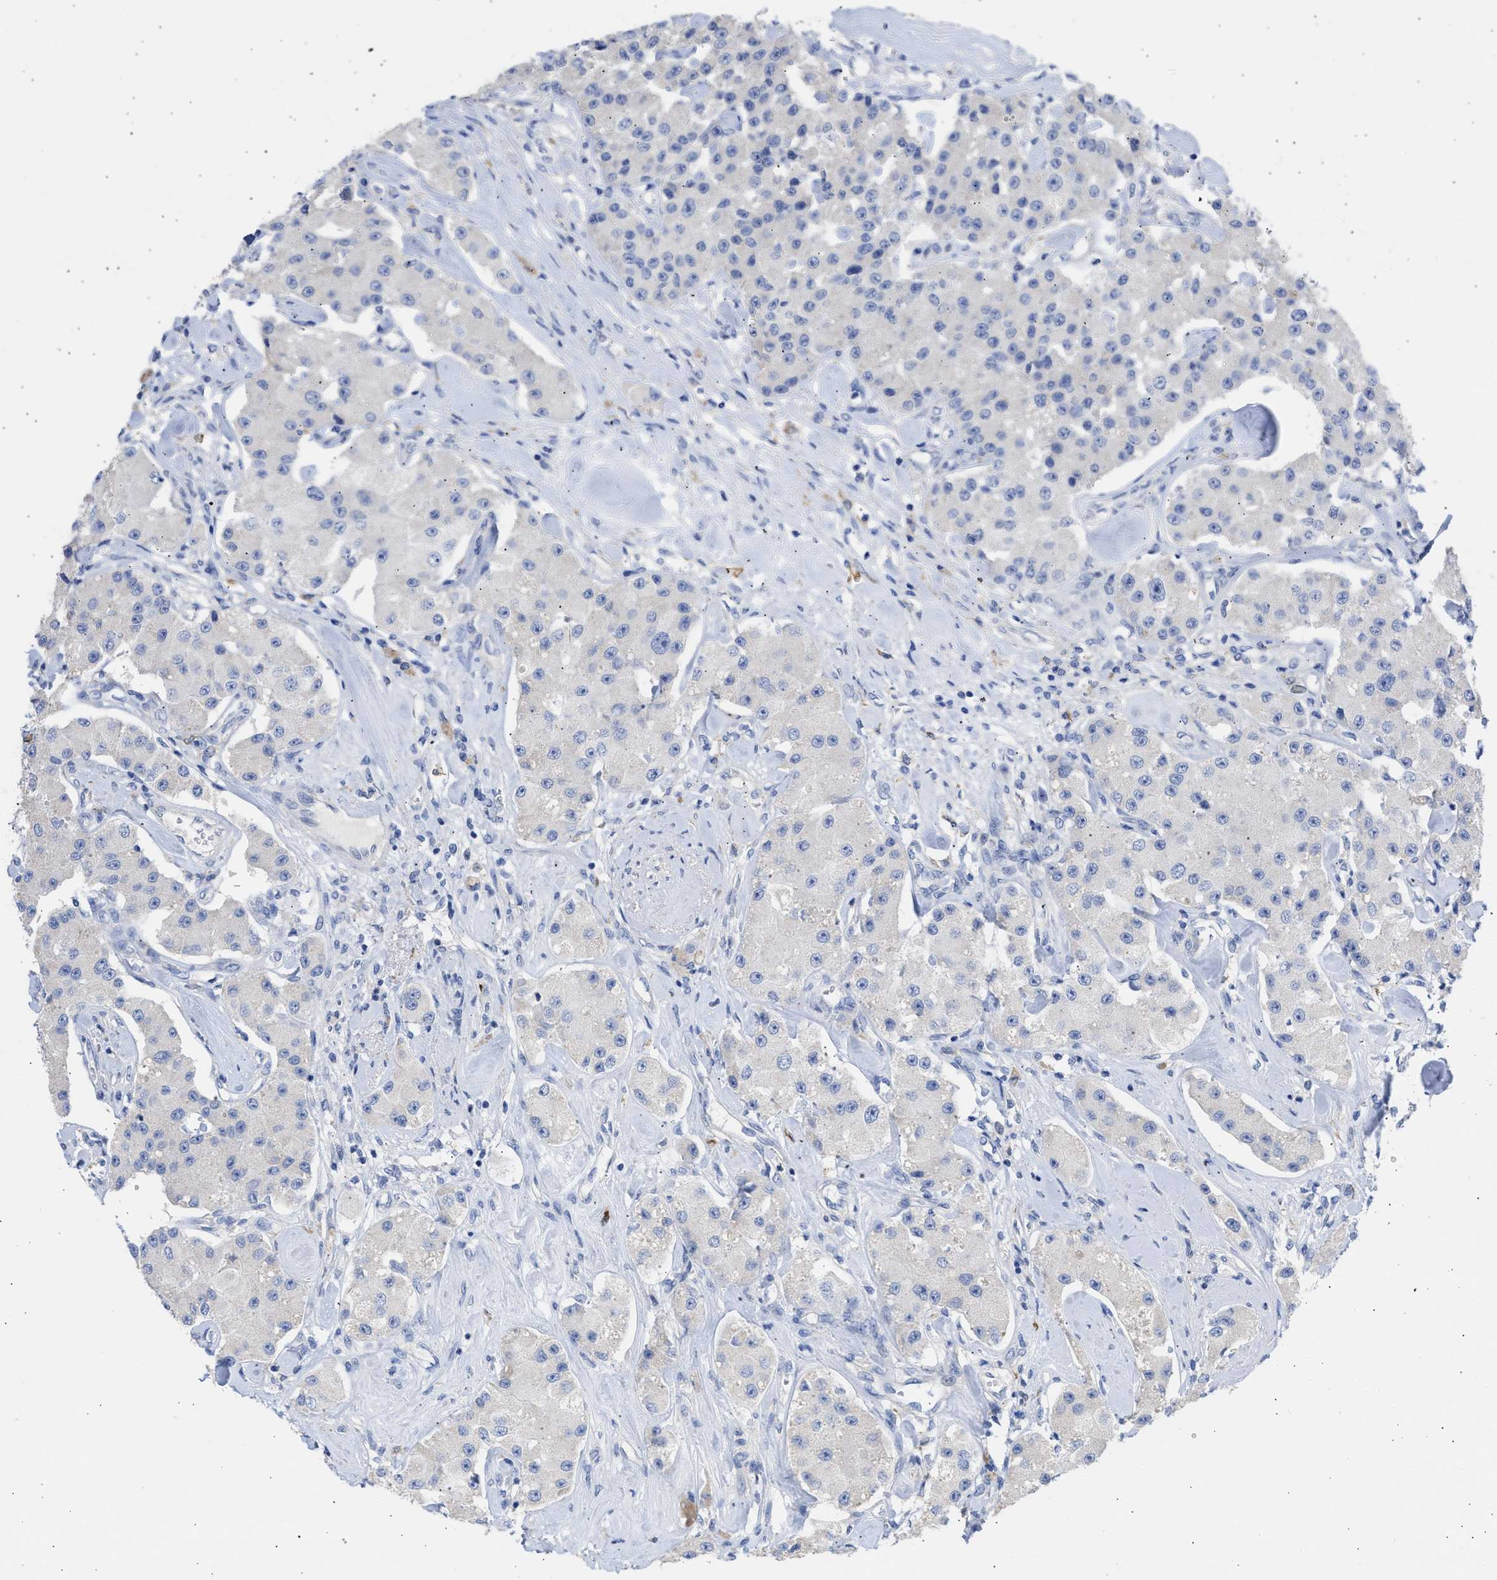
{"staining": {"intensity": "negative", "quantity": "none", "location": "none"}, "tissue": "carcinoid", "cell_type": "Tumor cells", "image_type": "cancer", "snomed": [{"axis": "morphology", "description": "Carcinoid, malignant, NOS"}, {"axis": "topography", "description": "Pancreas"}], "caption": "Protein analysis of carcinoid (malignant) exhibits no significant staining in tumor cells. The staining is performed using DAB (3,3'-diaminobenzidine) brown chromogen with nuclei counter-stained in using hematoxylin.", "gene": "RSPH1", "patient": {"sex": "male", "age": 41}}